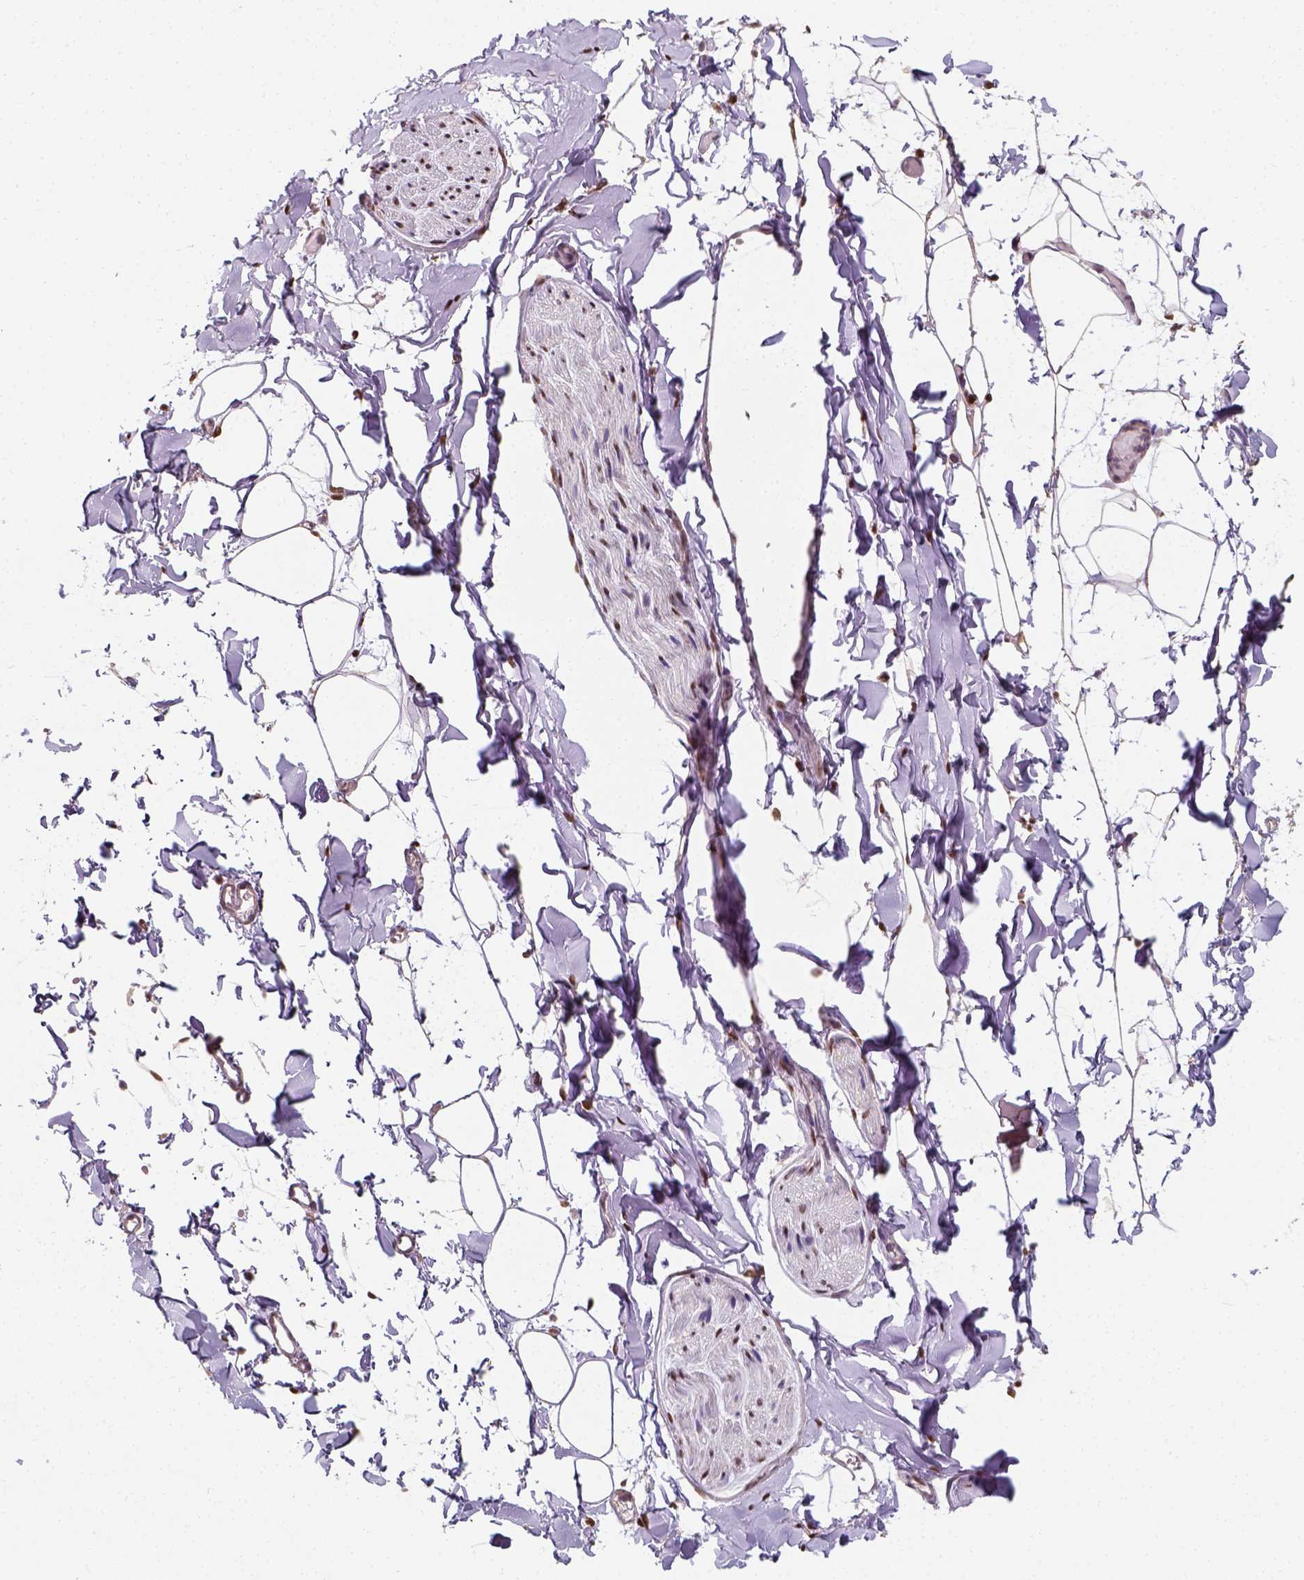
{"staining": {"intensity": "moderate", "quantity": ">75%", "location": "nuclear"}, "tissue": "adipose tissue", "cell_type": "Adipocytes", "image_type": "normal", "snomed": [{"axis": "morphology", "description": "Normal tissue, NOS"}, {"axis": "topography", "description": "Gallbladder"}, {"axis": "topography", "description": "Peripheral nerve tissue"}], "caption": "Protein positivity by immunohistochemistry exhibits moderate nuclear staining in about >75% of adipocytes in benign adipose tissue.", "gene": "C1orf112", "patient": {"sex": "female", "age": 45}}